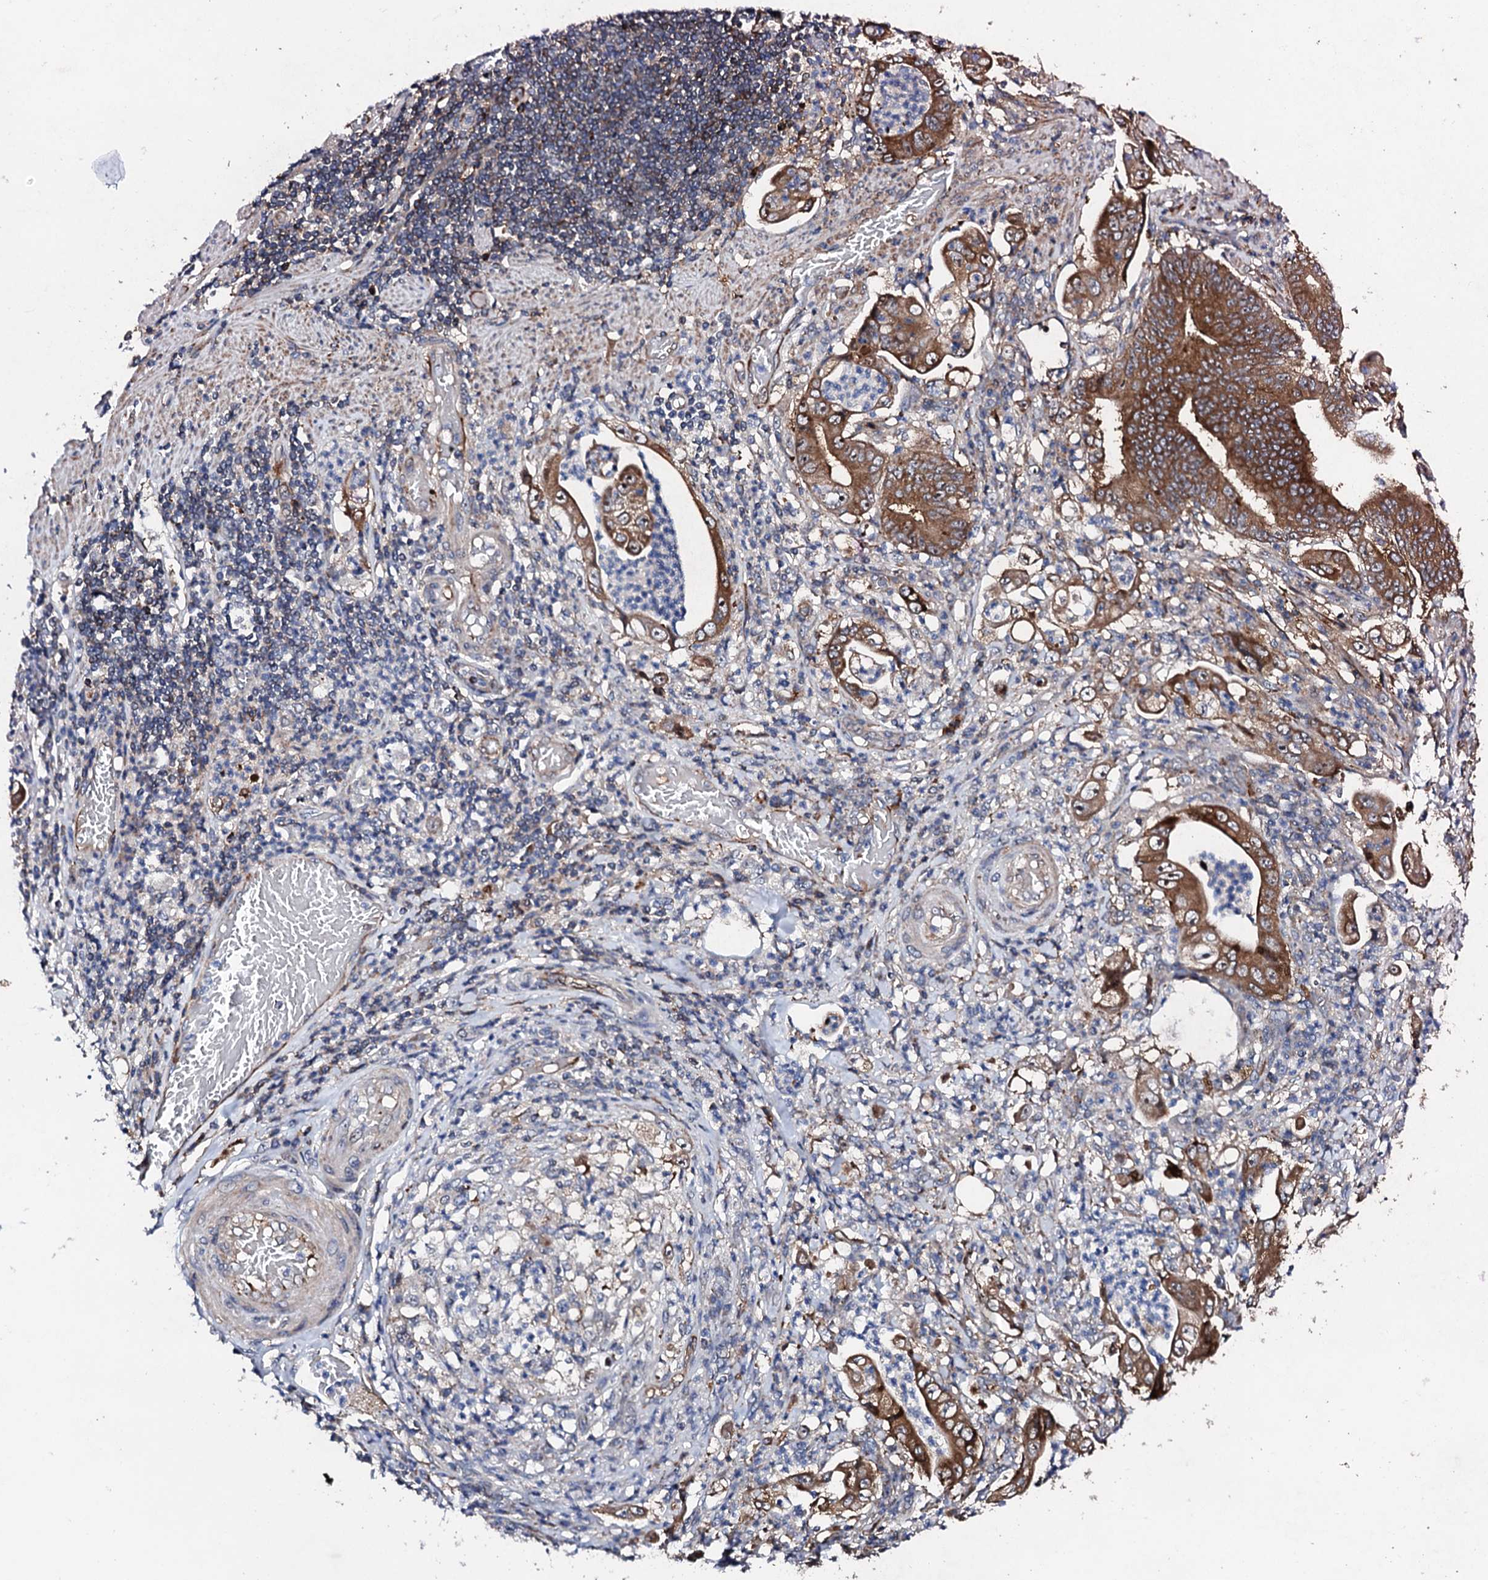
{"staining": {"intensity": "strong", "quantity": ">75%", "location": "cytoplasmic/membranous,nuclear"}, "tissue": "stomach cancer", "cell_type": "Tumor cells", "image_type": "cancer", "snomed": [{"axis": "morphology", "description": "Adenocarcinoma, NOS"}, {"axis": "topography", "description": "Stomach"}], "caption": "A high-resolution micrograph shows immunohistochemistry staining of stomach cancer, which displays strong cytoplasmic/membranous and nuclear staining in approximately >75% of tumor cells.", "gene": "GTPBP4", "patient": {"sex": "female", "age": 73}}